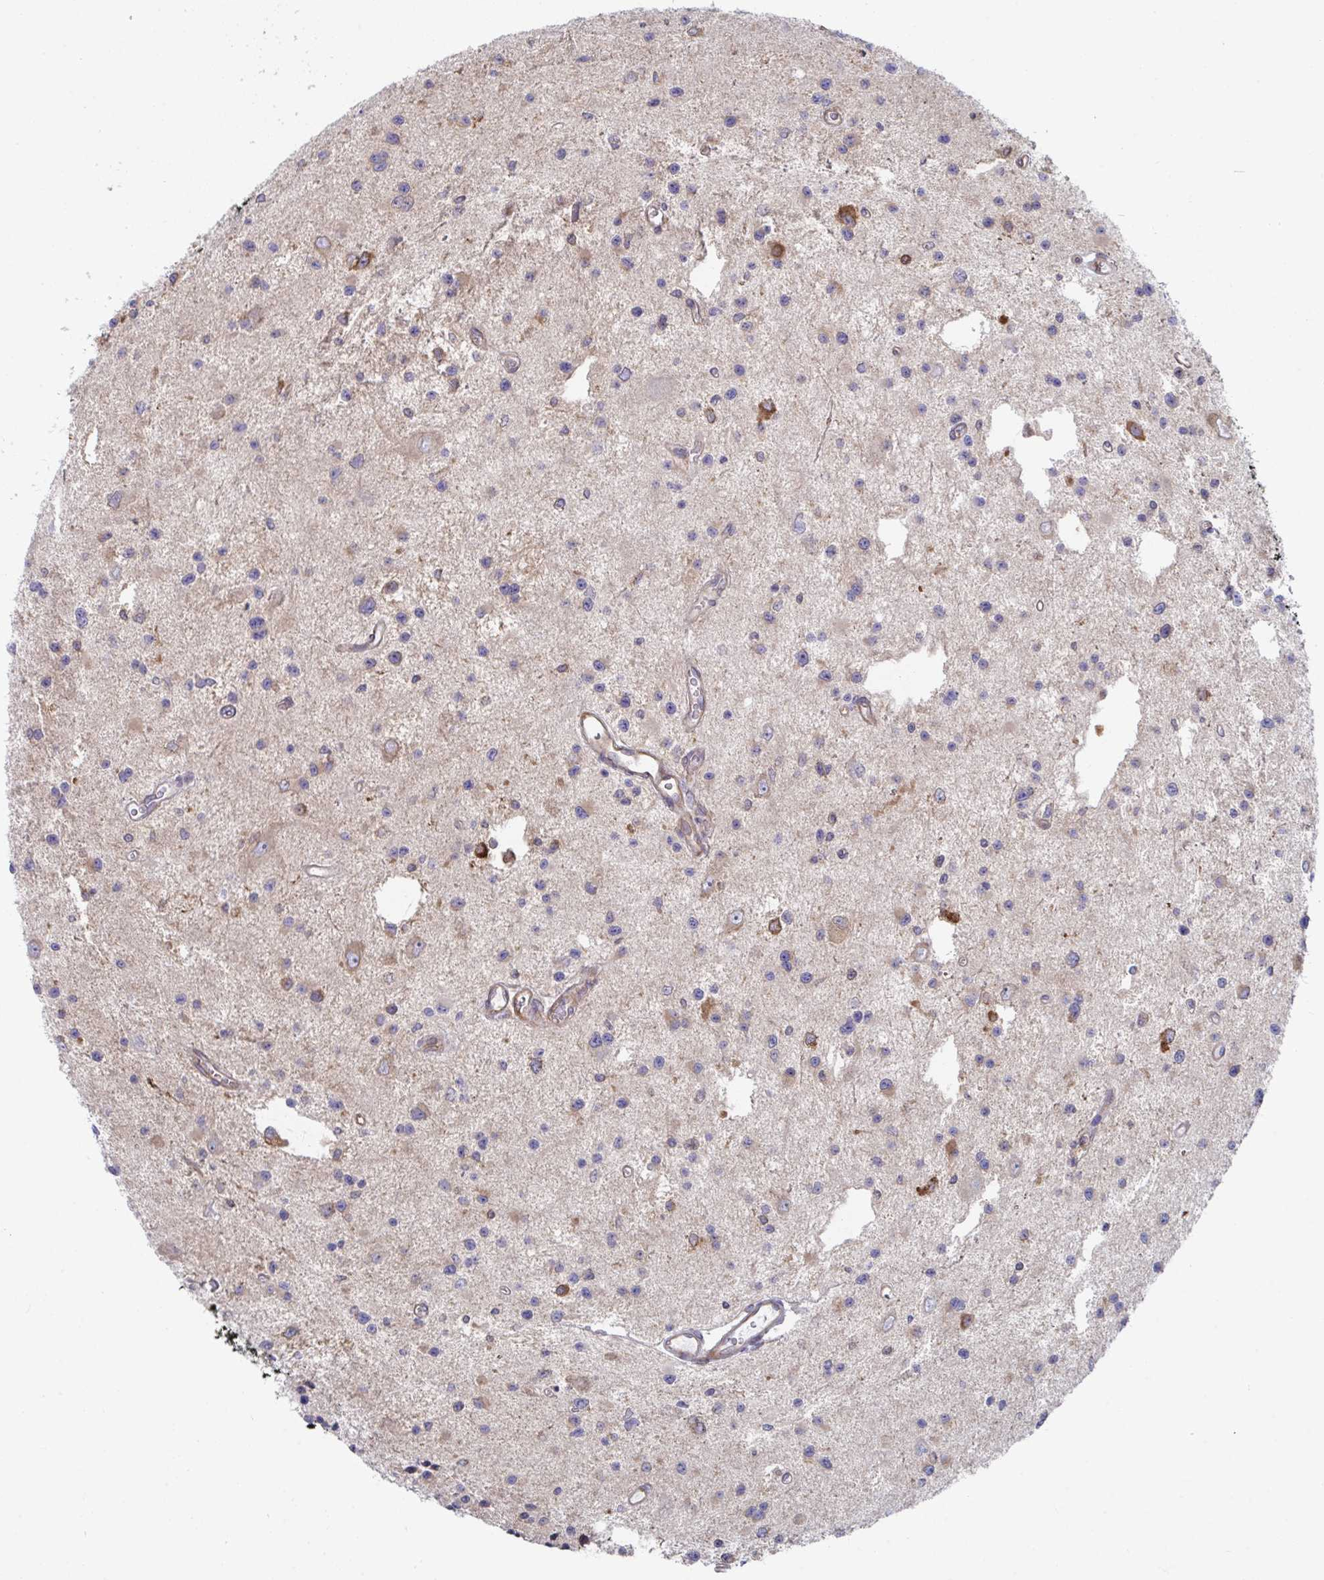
{"staining": {"intensity": "weak", "quantity": "25%-75%", "location": "cytoplasmic/membranous"}, "tissue": "glioma", "cell_type": "Tumor cells", "image_type": "cancer", "snomed": [{"axis": "morphology", "description": "Glioma, malignant, Low grade"}, {"axis": "topography", "description": "Brain"}], "caption": "About 25%-75% of tumor cells in malignant glioma (low-grade) demonstrate weak cytoplasmic/membranous protein expression as visualized by brown immunohistochemical staining.", "gene": "WNK1", "patient": {"sex": "male", "age": 43}}